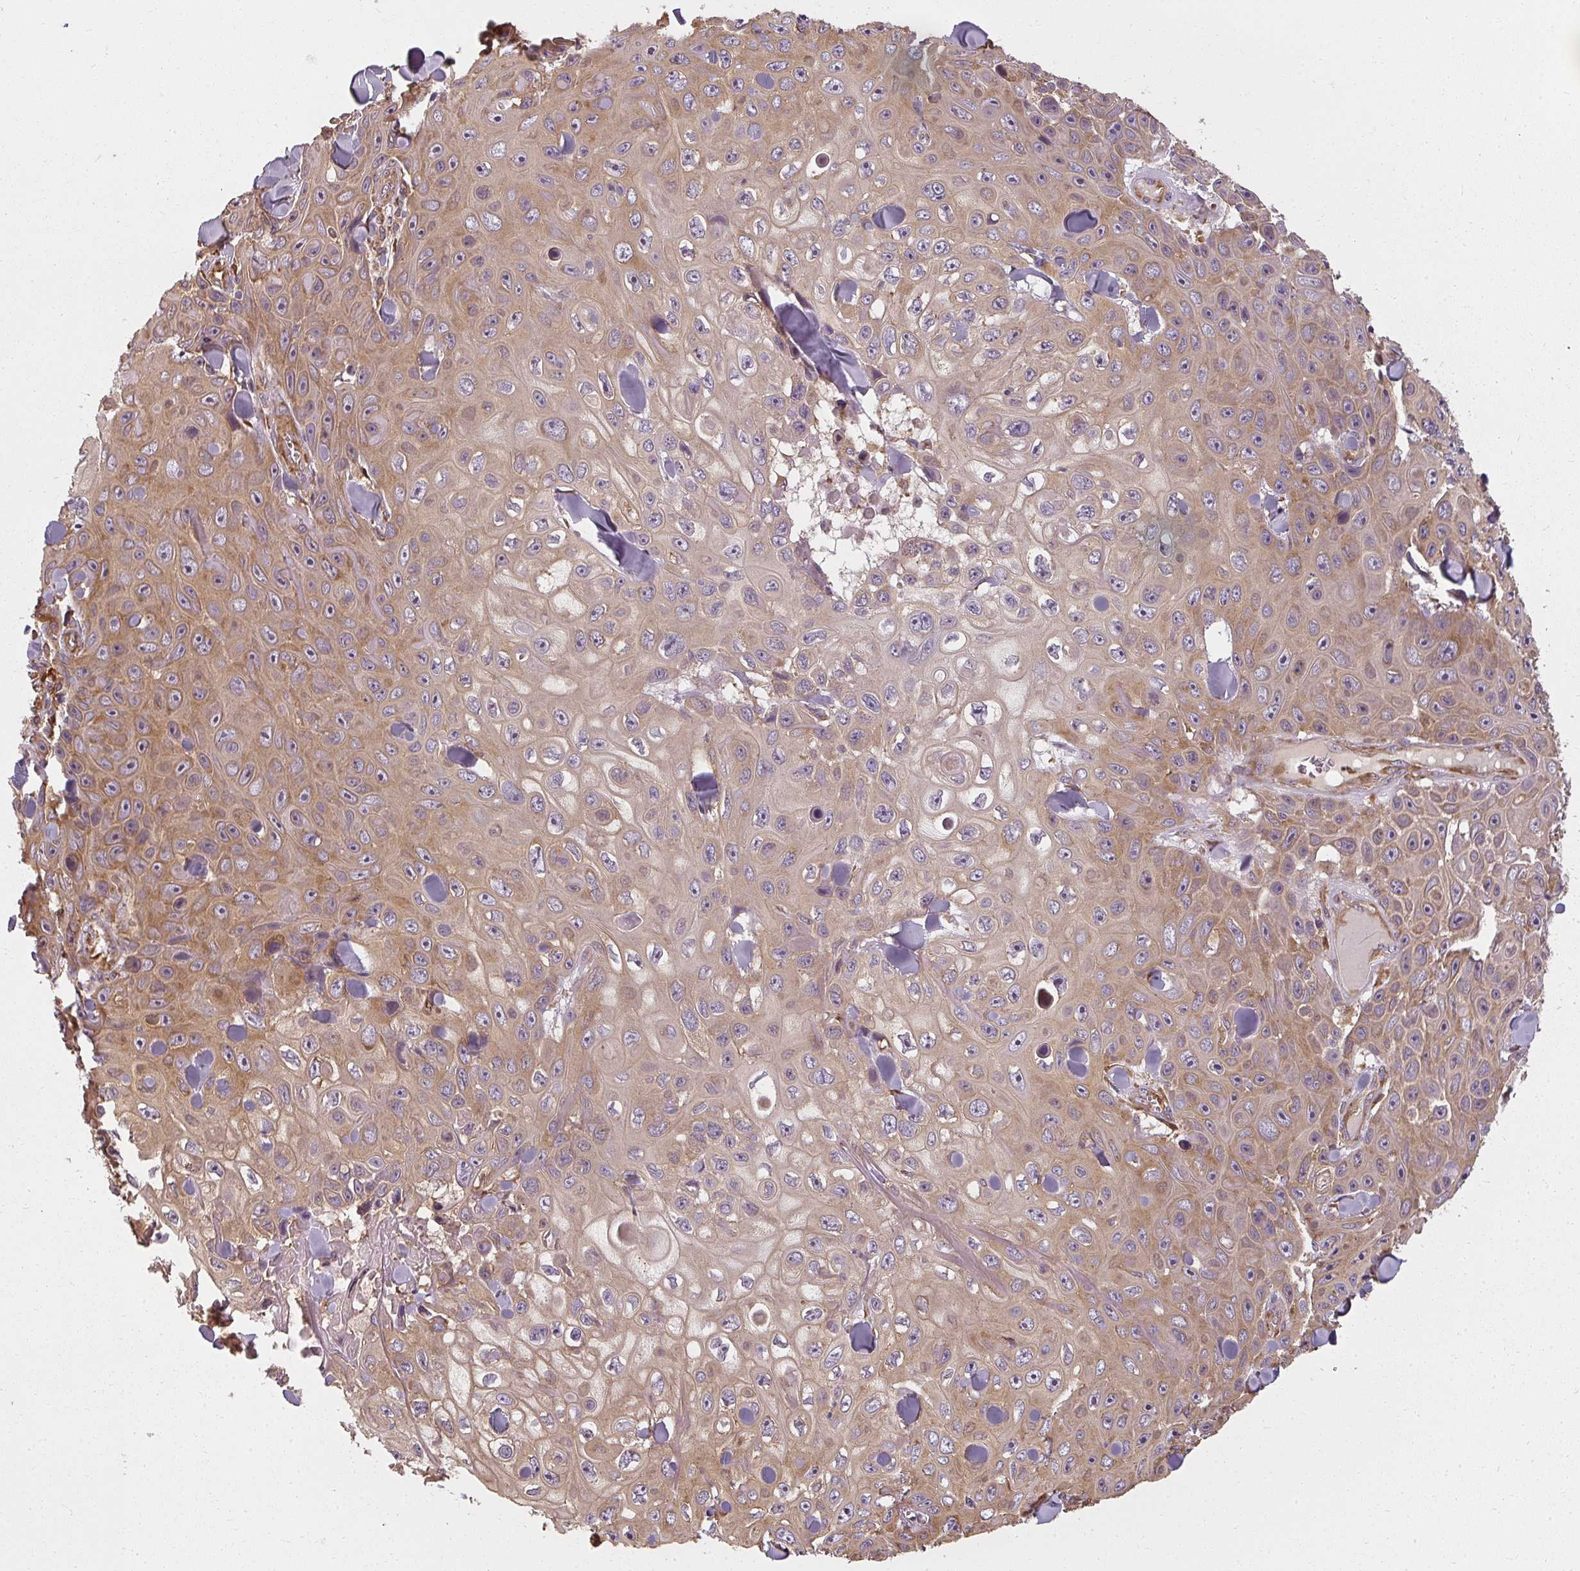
{"staining": {"intensity": "moderate", "quantity": ">75%", "location": "cytoplasmic/membranous"}, "tissue": "skin cancer", "cell_type": "Tumor cells", "image_type": "cancer", "snomed": [{"axis": "morphology", "description": "Squamous cell carcinoma, NOS"}, {"axis": "topography", "description": "Skin"}], "caption": "High-magnification brightfield microscopy of skin cancer (squamous cell carcinoma) stained with DAB (3,3'-diaminobenzidine) (brown) and counterstained with hematoxylin (blue). tumor cells exhibit moderate cytoplasmic/membranous positivity is seen in about>75% of cells.", "gene": "RPL24", "patient": {"sex": "male", "age": 82}}